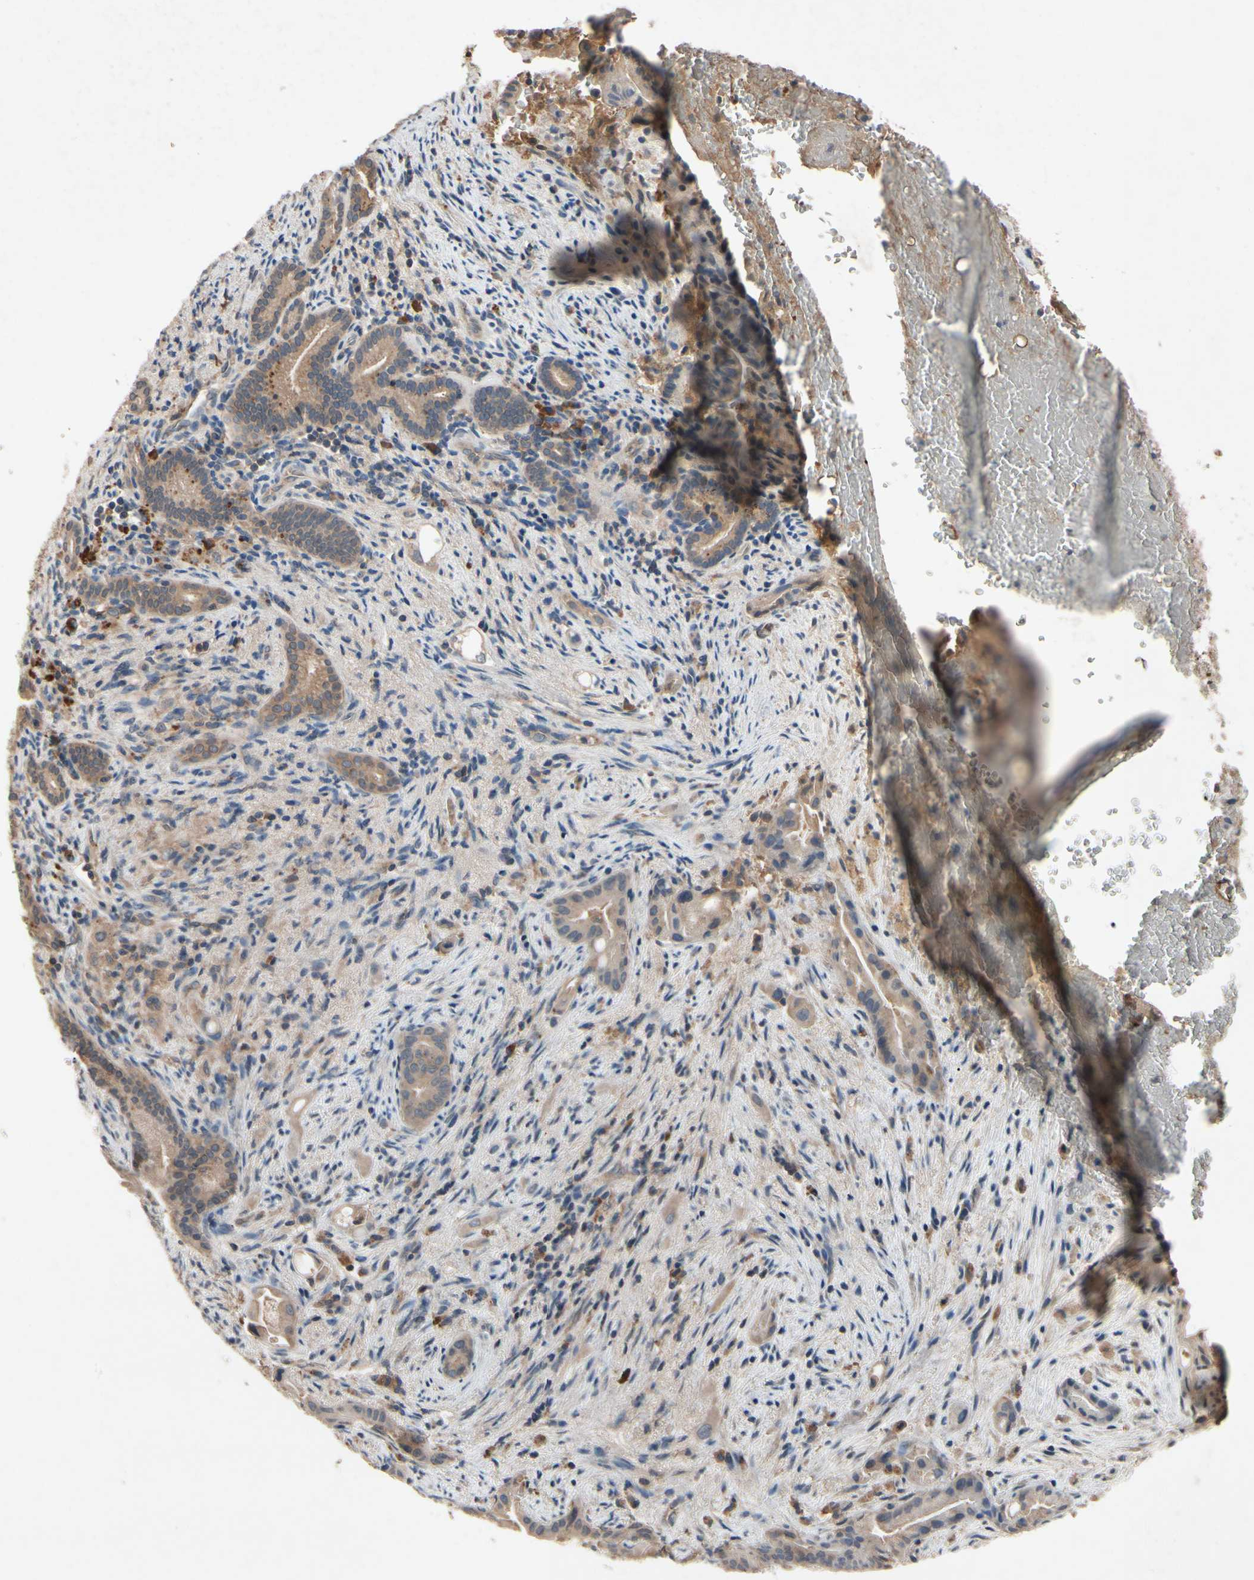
{"staining": {"intensity": "weak", "quantity": ">75%", "location": "cytoplasmic/membranous"}, "tissue": "liver cancer", "cell_type": "Tumor cells", "image_type": "cancer", "snomed": [{"axis": "morphology", "description": "Cholangiocarcinoma"}, {"axis": "topography", "description": "Liver"}], "caption": "The image displays immunohistochemical staining of liver cancer. There is weak cytoplasmic/membranous expression is present in about >75% of tumor cells.", "gene": "IL1RL1", "patient": {"sex": "female", "age": 68}}